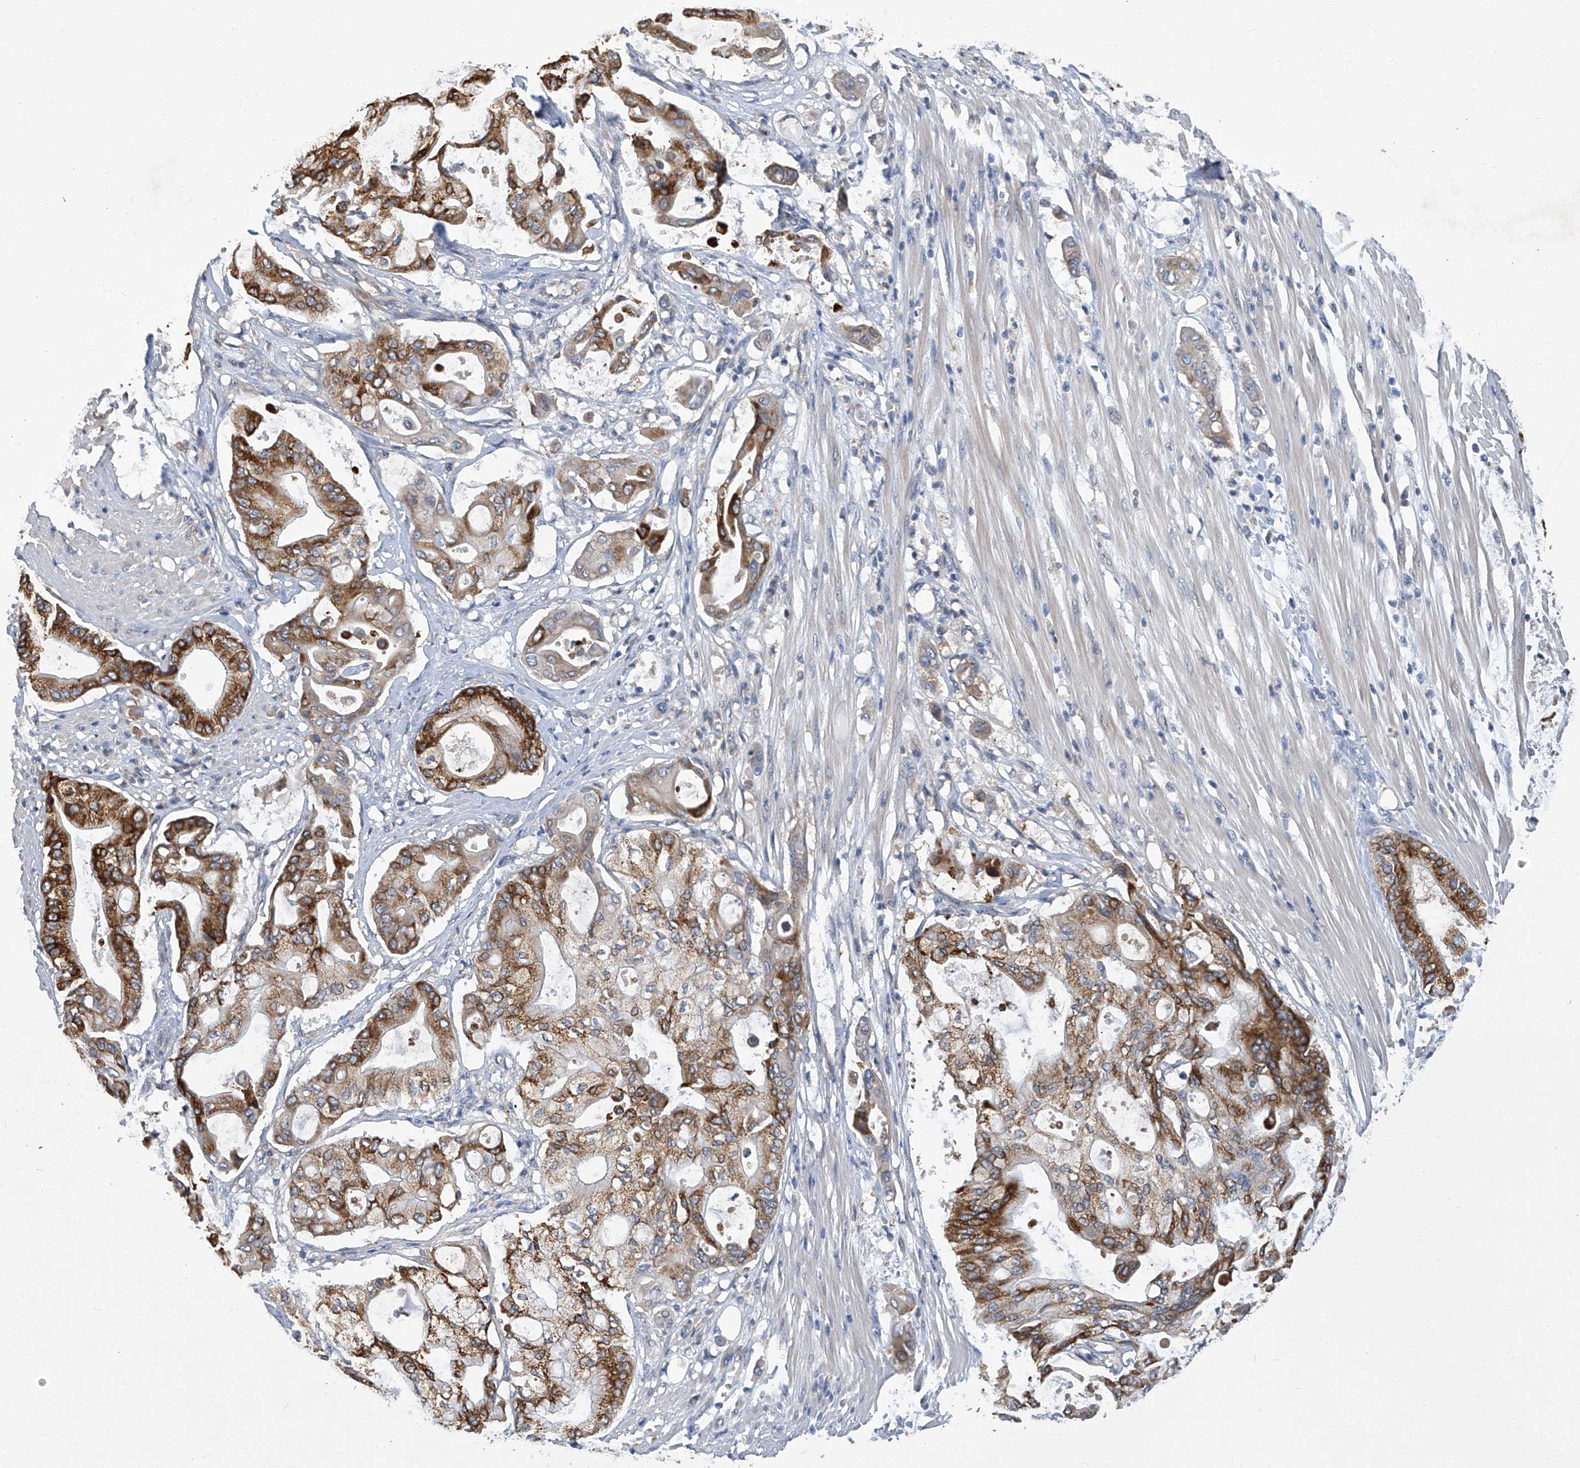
{"staining": {"intensity": "moderate", "quantity": ">75%", "location": "cytoplasmic/membranous"}, "tissue": "pancreatic cancer", "cell_type": "Tumor cells", "image_type": "cancer", "snomed": [{"axis": "morphology", "description": "Adenocarcinoma, NOS"}, {"axis": "morphology", "description": "Adenocarcinoma, metastatic, NOS"}, {"axis": "topography", "description": "Lymph node"}, {"axis": "topography", "description": "Pancreas"}, {"axis": "topography", "description": "Duodenum"}], "caption": "Protein staining of metastatic adenocarcinoma (pancreatic) tissue reveals moderate cytoplasmic/membranous expression in about >75% of tumor cells. (Brightfield microscopy of DAB IHC at high magnification).", "gene": "TGFBR1", "patient": {"sex": "female", "age": 64}}